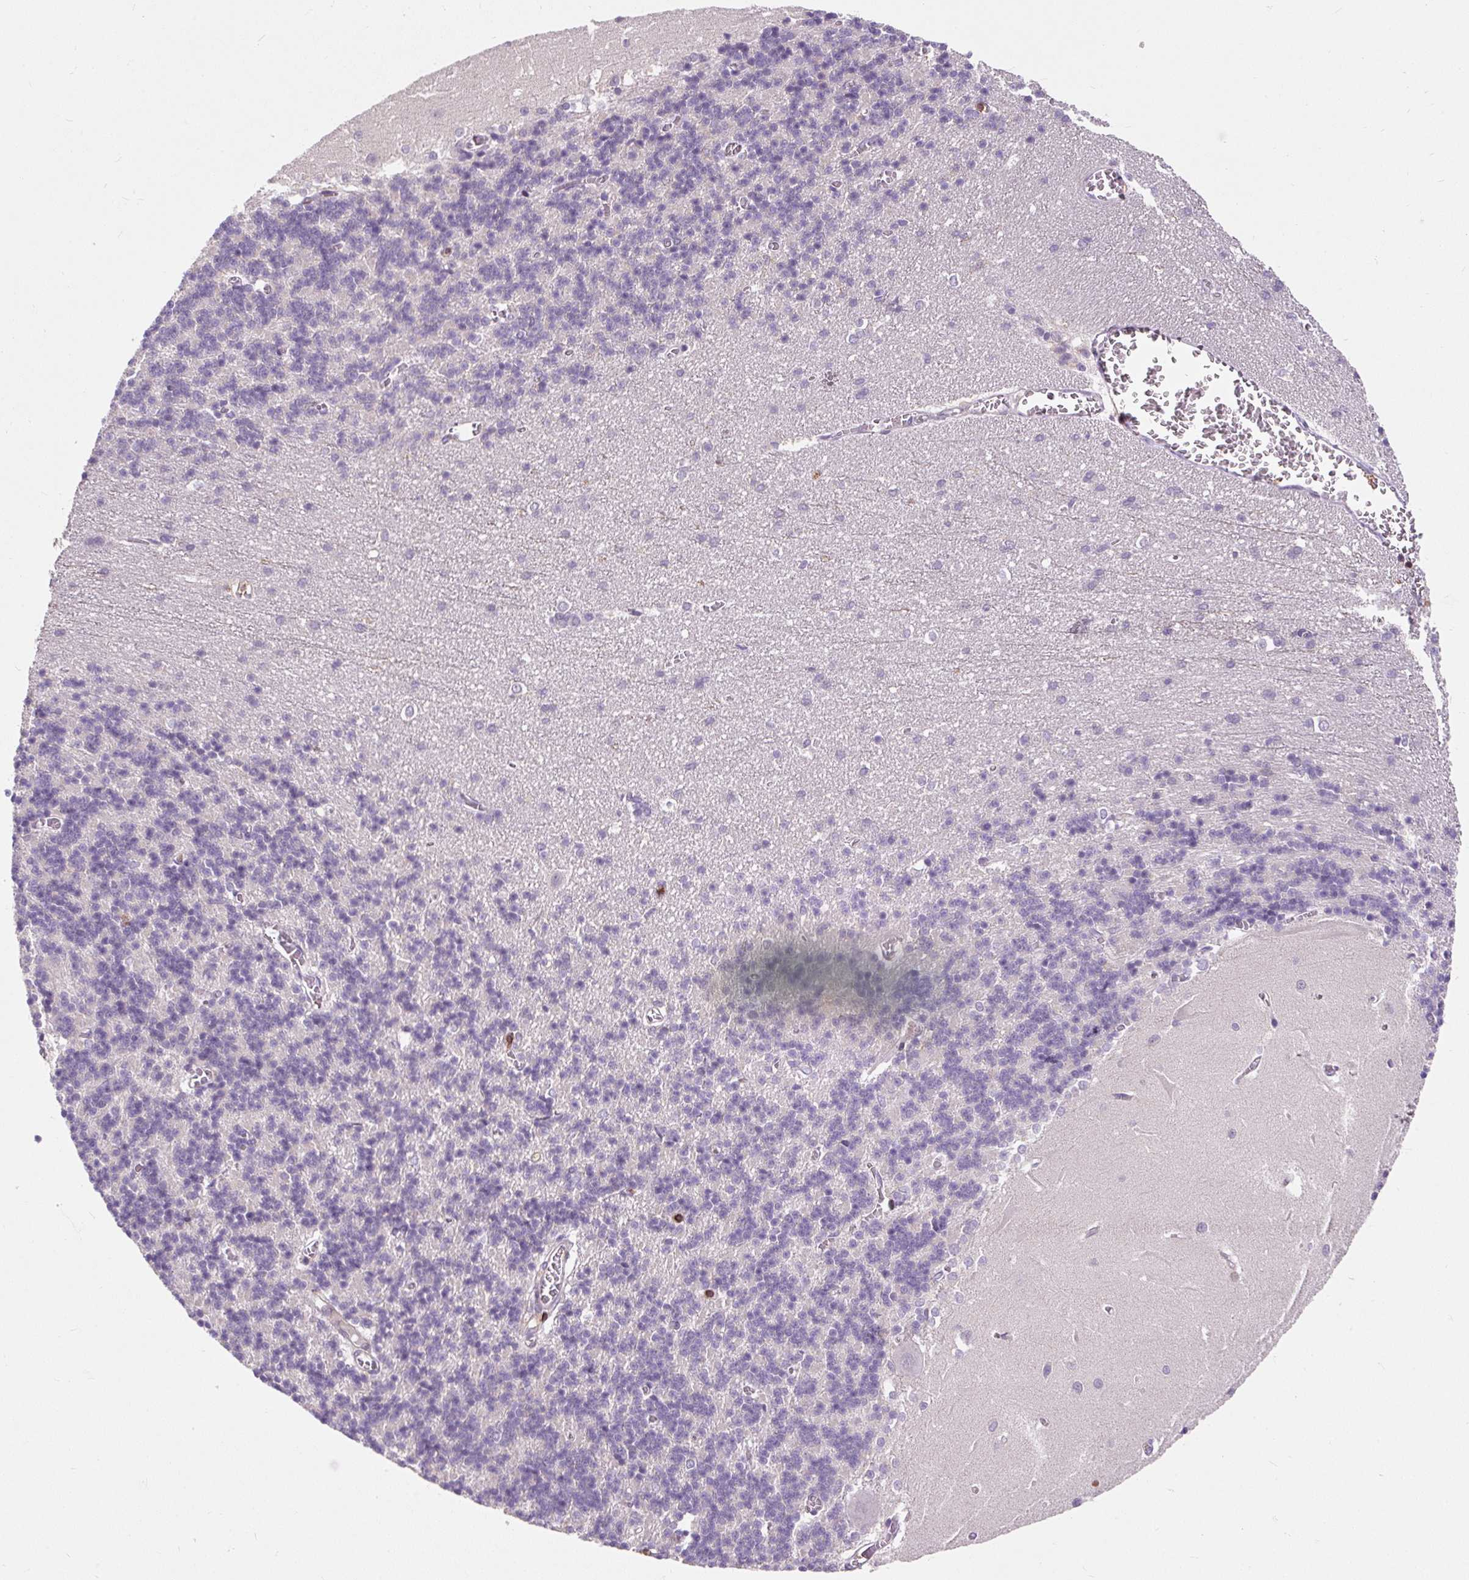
{"staining": {"intensity": "negative", "quantity": "none", "location": "none"}, "tissue": "cerebellum", "cell_type": "Cells in granular layer", "image_type": "normal", "snomed": [{"axis": "morphology", "description": "Normal tissue, NOS"}, {"axis": "topography", "description": "Cerebellum"}], "caption": "Immunohistochemistry (IHC) of unremarkable human cerebellum reveals no staining in cells in granular layer. (Brightfield microscopy of DAB (3,3'-diaminobenzidine) immunohistochemistry at high magnification).", "gene": "CISD3", "patient": {"sex": "male", "age": 37}}